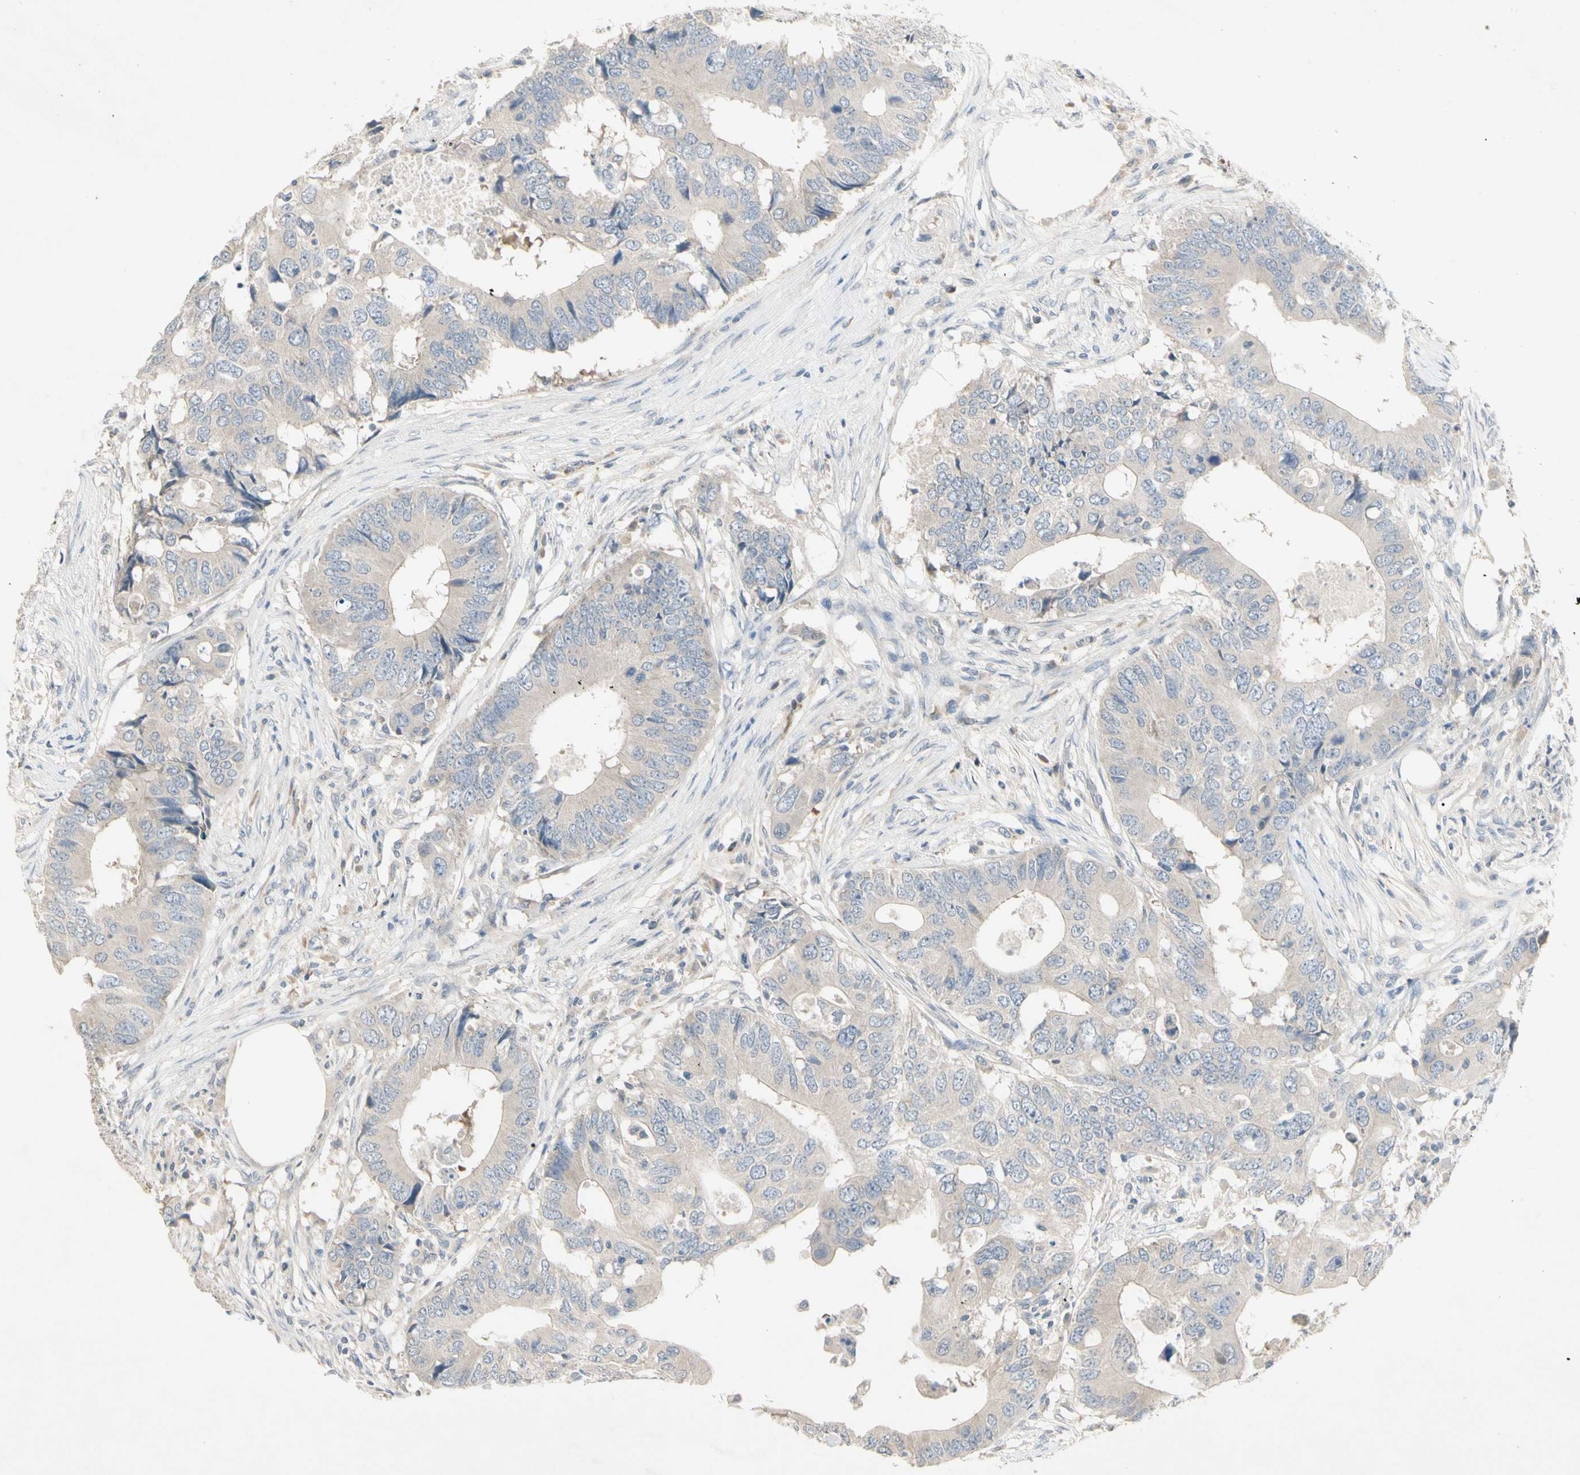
{"staining": {"intensity": "negative", "quantity": "none", "location": "none"}, "tissue": "colorectal cancer", "cell_type": "Tumor cells", "image_type": "cancer", "snomed": [{"axis": "morphology", "description": "Adenocarcinoma, NOS"}, {"axis": "topography", "description": "Colon"}], "caption": "Tumor cells are negative for brown protein staining in colorectal cancer (adenocarcinoma). (Stains: DAB (3,3'-diaminobenzidine) IHC with hematoxylin counter stain, Microscopy: brightfield microscopy at high magnification).", "gene": "PRSS21", "patient": {"sex": "male", "age": 71}}